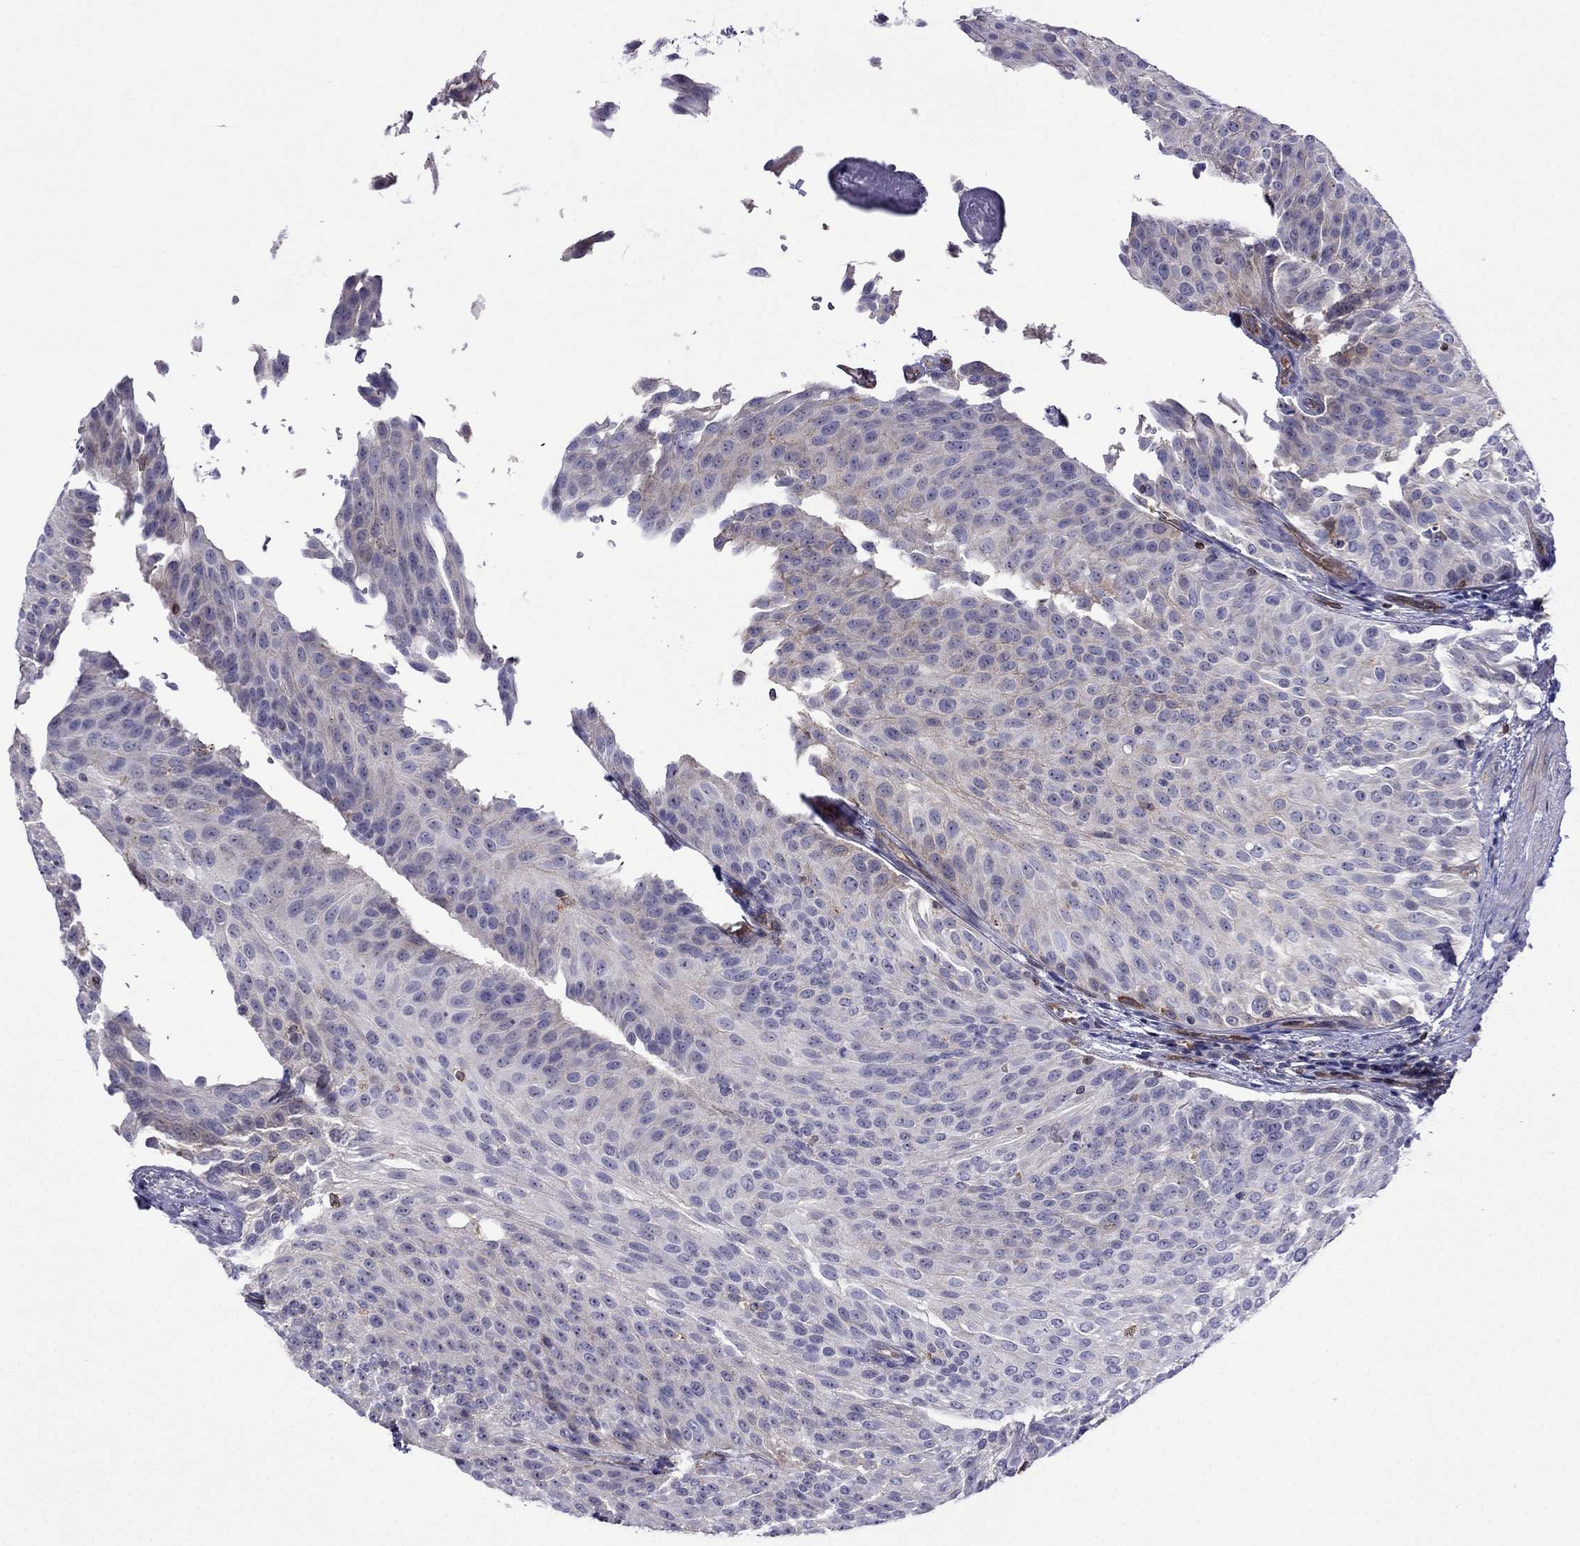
{"staining": {"intensity": "negative", "quantity": "none", "location": "none"}, "tissue": "urothelial cancer", "cell_type": "Tumor cells", "image_type": "cancer", "snomed": [{"axis": "morphology", "description": "Urothelial carcinoma, Low grade"}, {"axis": "topography", "description": "Urinary bladder"}], "caption": "Image shows no significant protein staining in tumor cells of low-grade urothelial carcinoma. Brightfield microscopy of IHC stained with DAB (brown) and hematoxylin (blue), captured at high magnification.", "gene": "GNAL", "patient": {"sex": "male", "age": 78}}